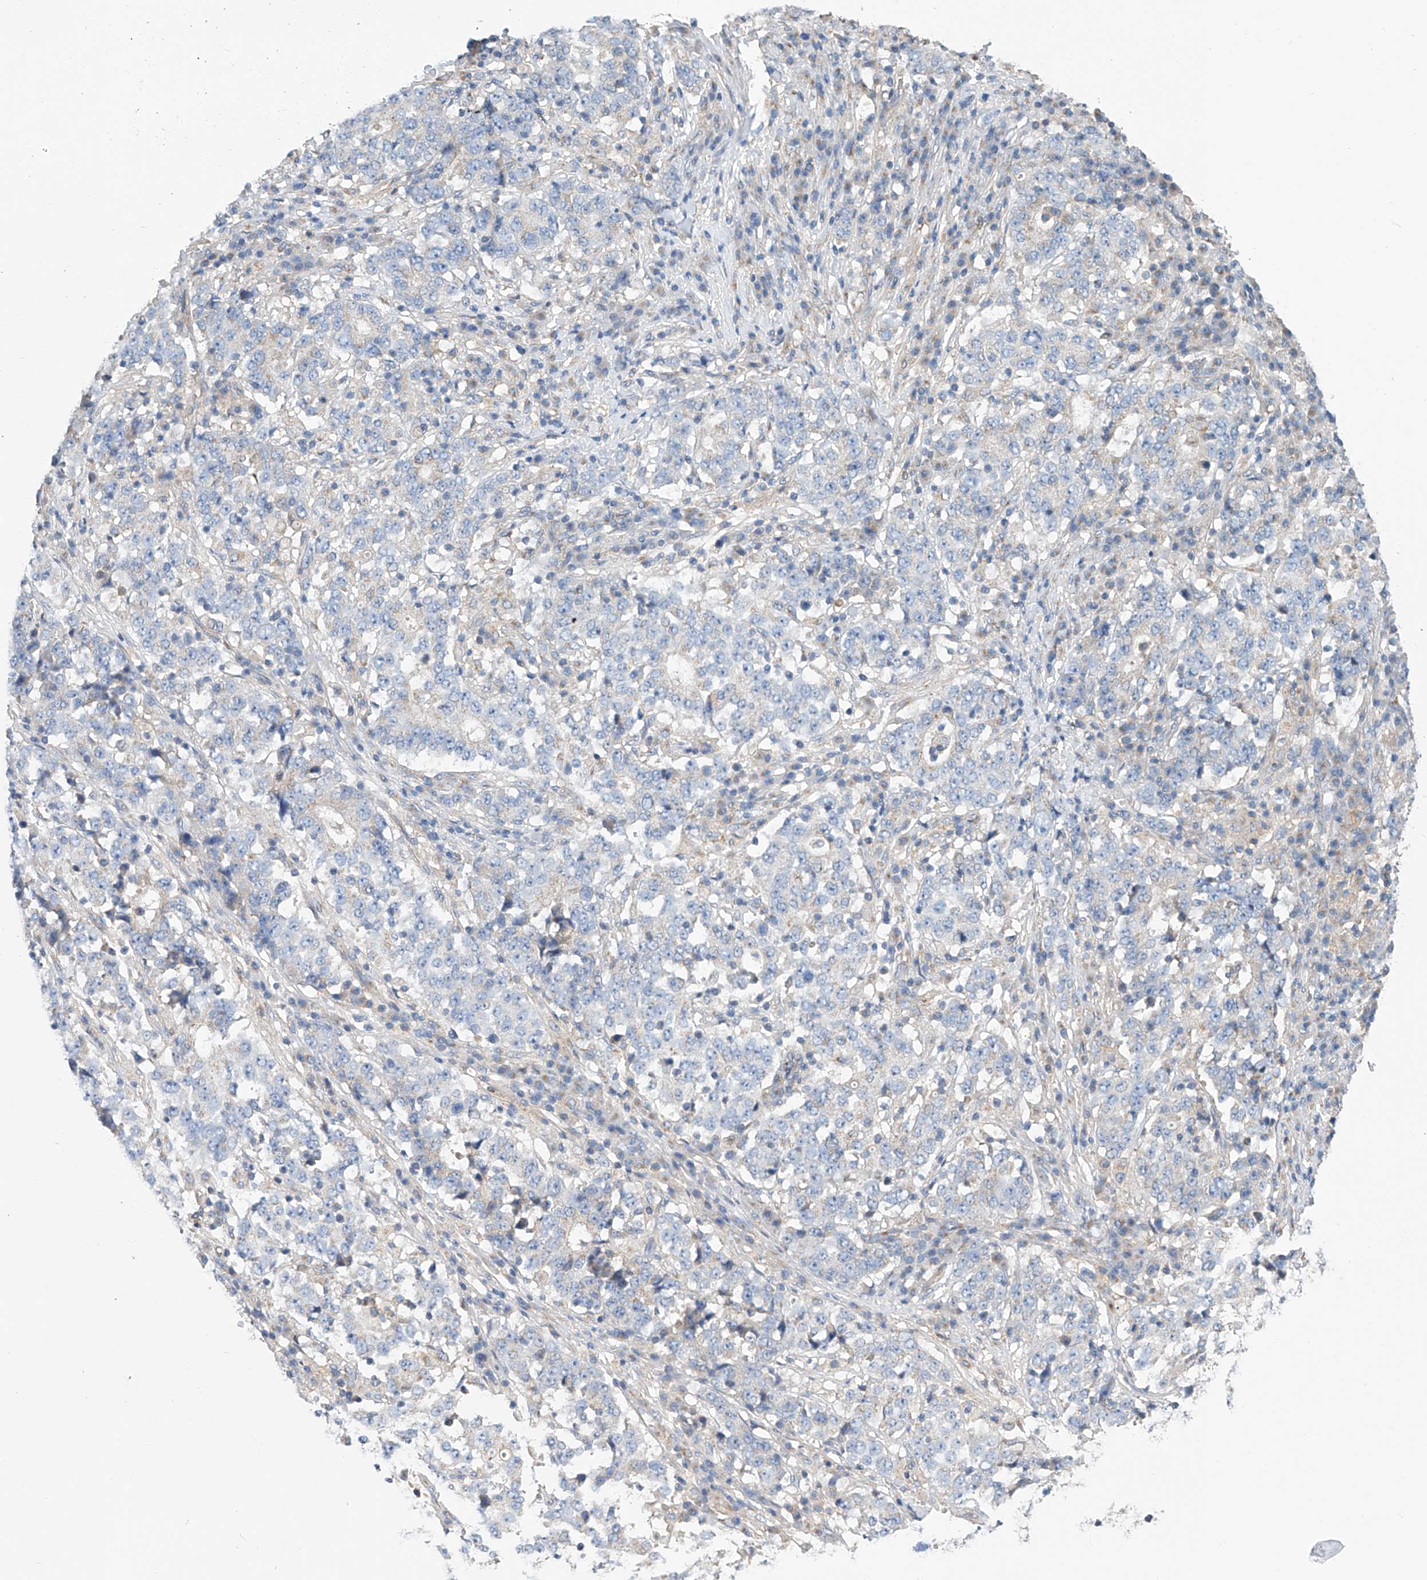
{"staining": {"intensity": "negative", "quantity": "none", "location": "none"}, "tissue": "stomach cancer", "cell_type": "Tumor cells", "image_type": "cancer", "snomed": [{"axis": "morphology", "description": "Adenocarcinoma, NOS"}, {"axis": "topography", "description": "Stomach"}], "caption": "Tumor cells are negative for protein expression in human adenocarcinoma (stomach).", "gene": "SLC22A7", "patient": {"sex": "male", "age": 59}}